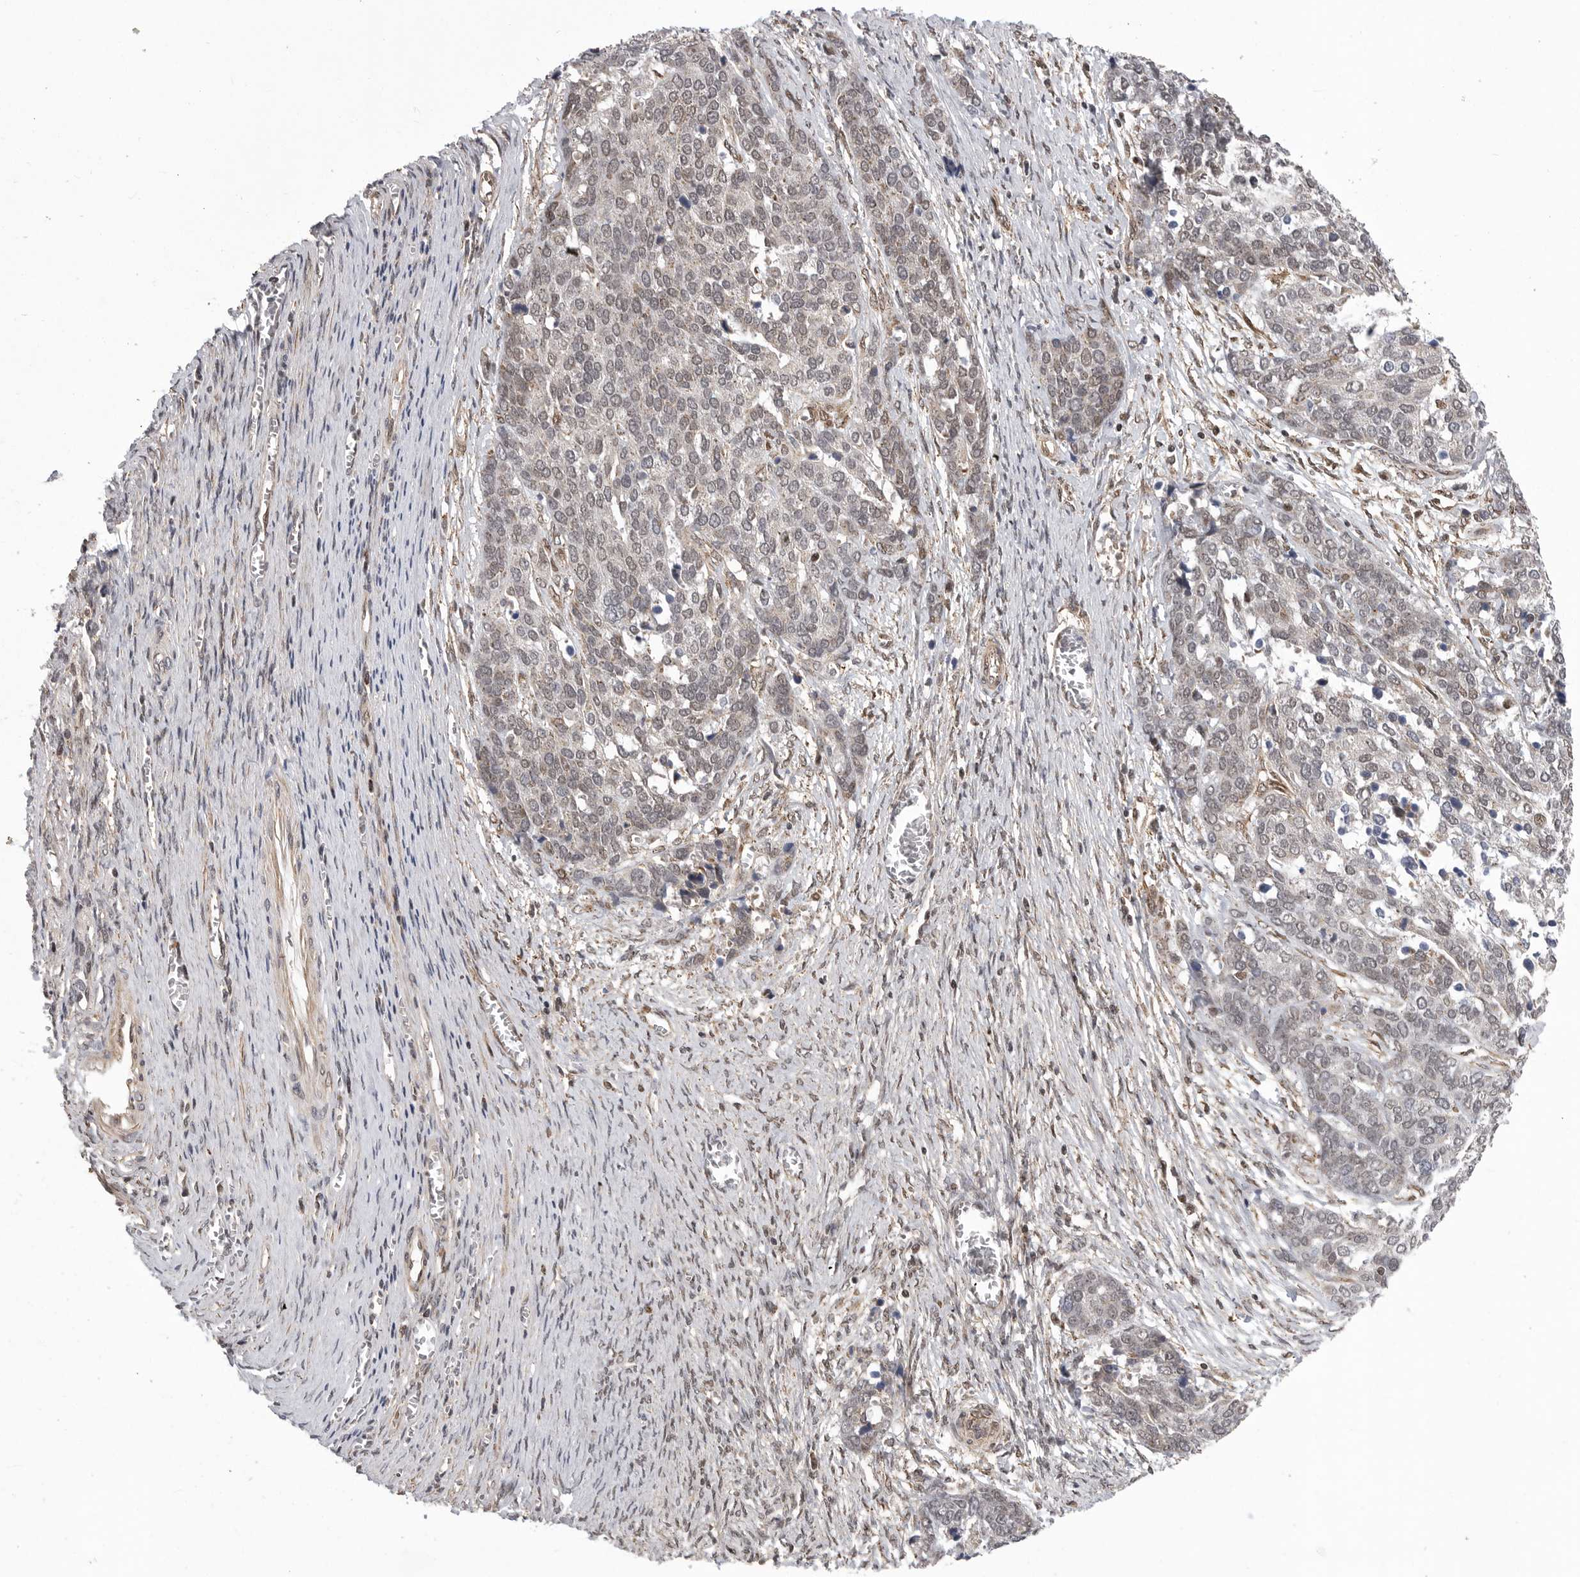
{"staining": {"intensity": "negative", "quantity": "none", "location": "none"}, "tissue": "ovarian cancer", "cell_type": "Tumor cells", "image_type": "cancer", "snomed": [{"axis": "morphology", "description": "Cystadenocarcinoma, serous, NOS"}, {"axis": "topography", "description": "Ovary"}], "caption": "Micrograph shows no protein positivity in tumor cells of ovarian serous cystadenocarcinoma tissue. The staining is performed using DAB (3,3'-diaminobenzidine) brown chromogen with nuclei counter-stained in using hematoxylin.", "gene": "TMPRSS11F", "patient": {"sex": "female", "age": 44}}